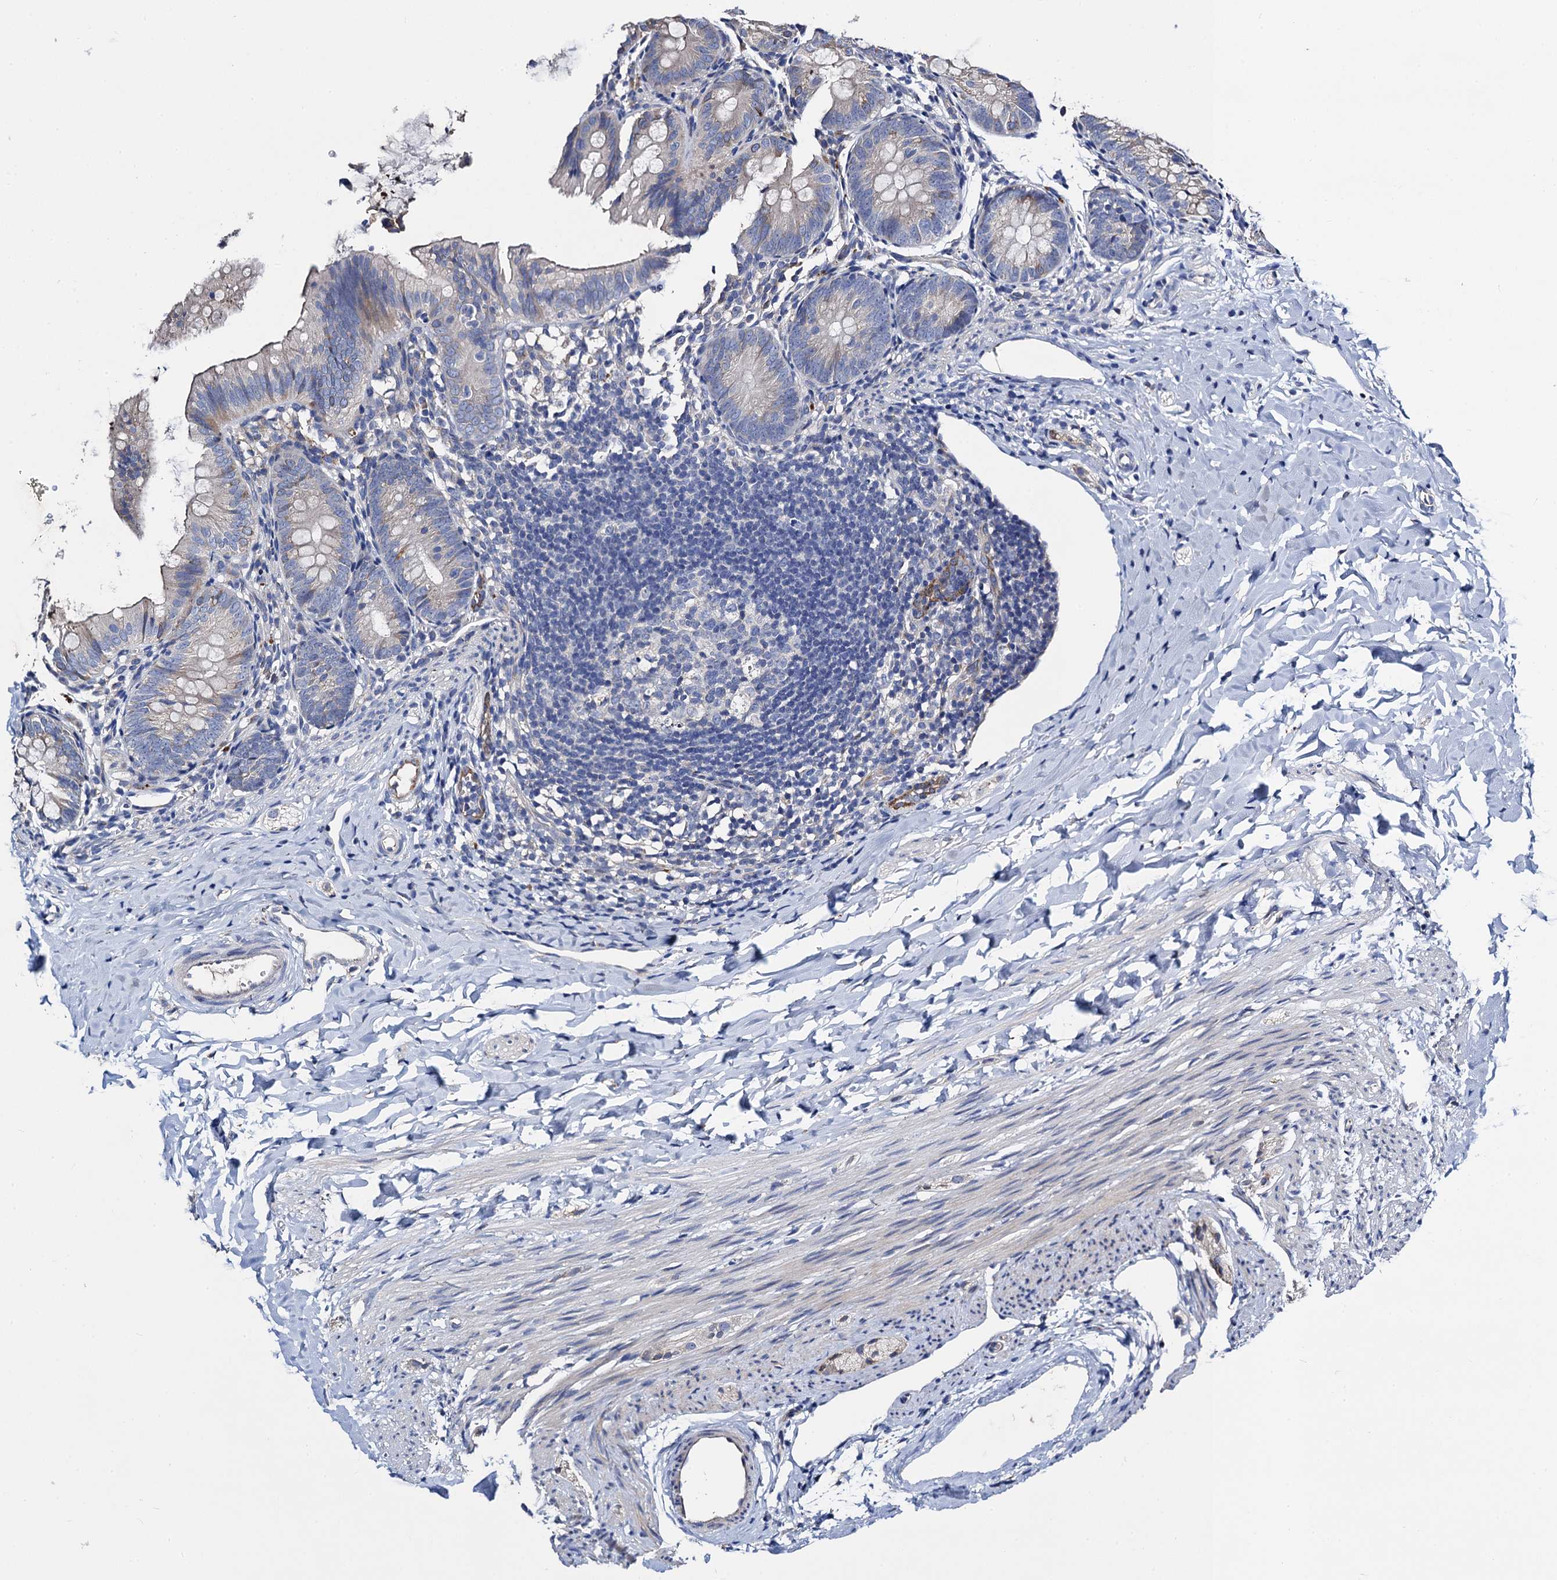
{"staining": {"intensity": "negative", "quantity": "none", "location": "none"}, "tissue": "appendix", "cell_type": "Glandular cells", "image_type": "normal", "snomed": [{"axis": "morphology", "description": "Normal tissue, NOS"}, {"axis": "topography", "description": "Appendix"}], "caption": "DAB (3,3'-diaminobenzidine) immunohistochemical staining of unremarkable appendix displays no significant expression in glandular cells.", "gene": "FREM3", "patient": {"sex": "male", "age": 1}}